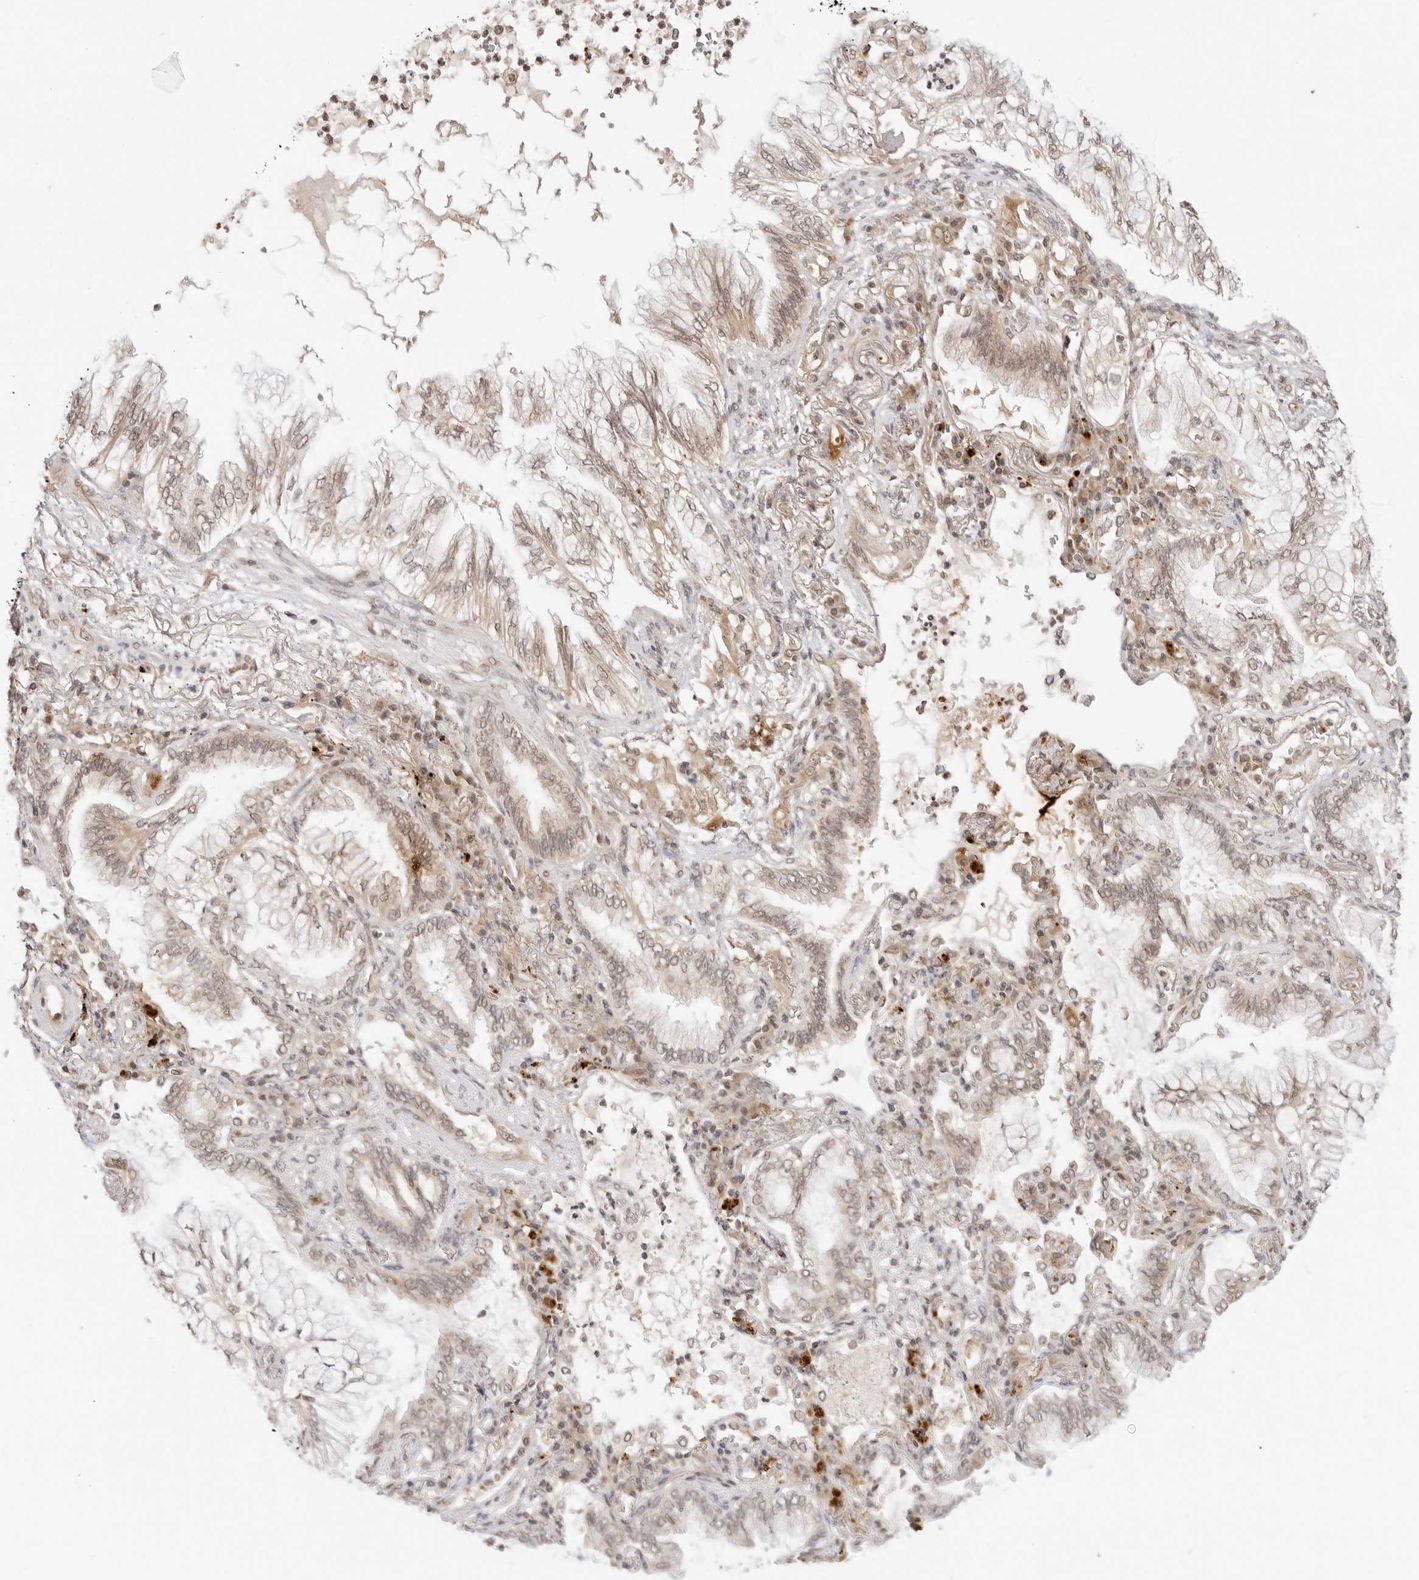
{"staining": {"intensity": "weak", "quantity": ">75%", "location": "cytoplasmic/membranous,nuclear"}, "tissue": "lung cancer", "cell_type": "Tumor cells", "image_type": "cancer", "snomed": [{"axis": "morphology", "description": "Adenocarcinoma, NOS"}, {"axis": "topography", "description": "Lung"}], "caption": "The photomicrograph reveals immunohistochemical staining of adenocarcinoma (lung). There is weak cytoplasmic/membranous and nuclear expression is seen in approximately >75% of tumor cells.", "gene": "GPR34", "patient": {"sex": "female", "age": 70}}